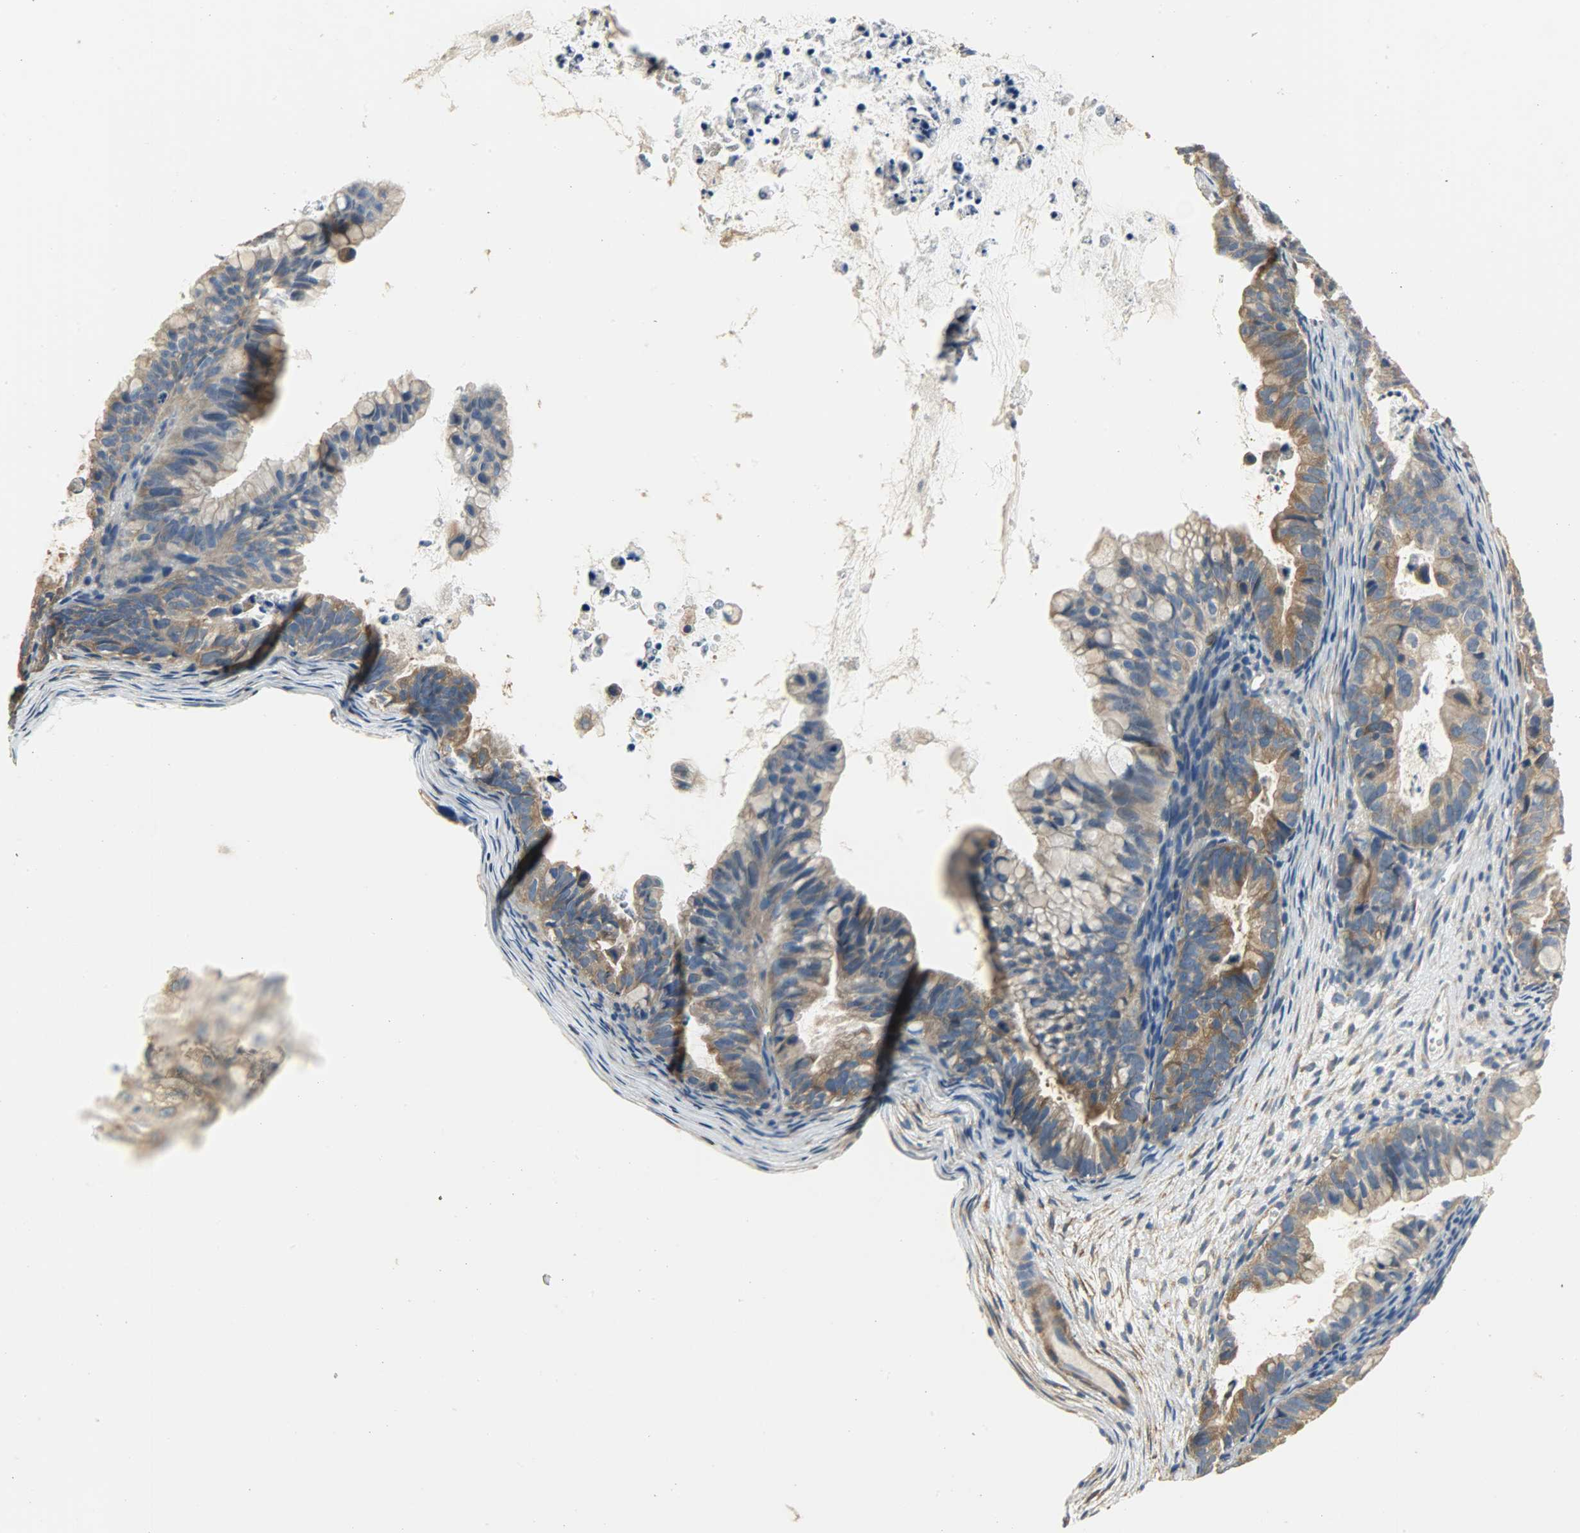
{"staining": {"intensity": "strong", "quantity": ">75%", "location": "cytoplasmic/membranous"}, "tissue": "ovarian cancer", "cell_type": "Tumor cells", "image_type": "cancer", "snomed": [{"axis": "morphology", "description": "Cystadenocarcinoma, mucinous, NOS"}, {"axis": "topography", "description": "Ovary"}], "caption": "Immunohistochemical staining of human ovarian cancer (mucinous cystadenocarcinoma) reveals high levels of strong cytoplasmic/membranous protein positivity in approximately >75% of tumor cells. (DAB = brown stain, brightfield microscopy at high magnification).", "gene": "C1orf198", "patient": {"sex": "female", "age": 36}}